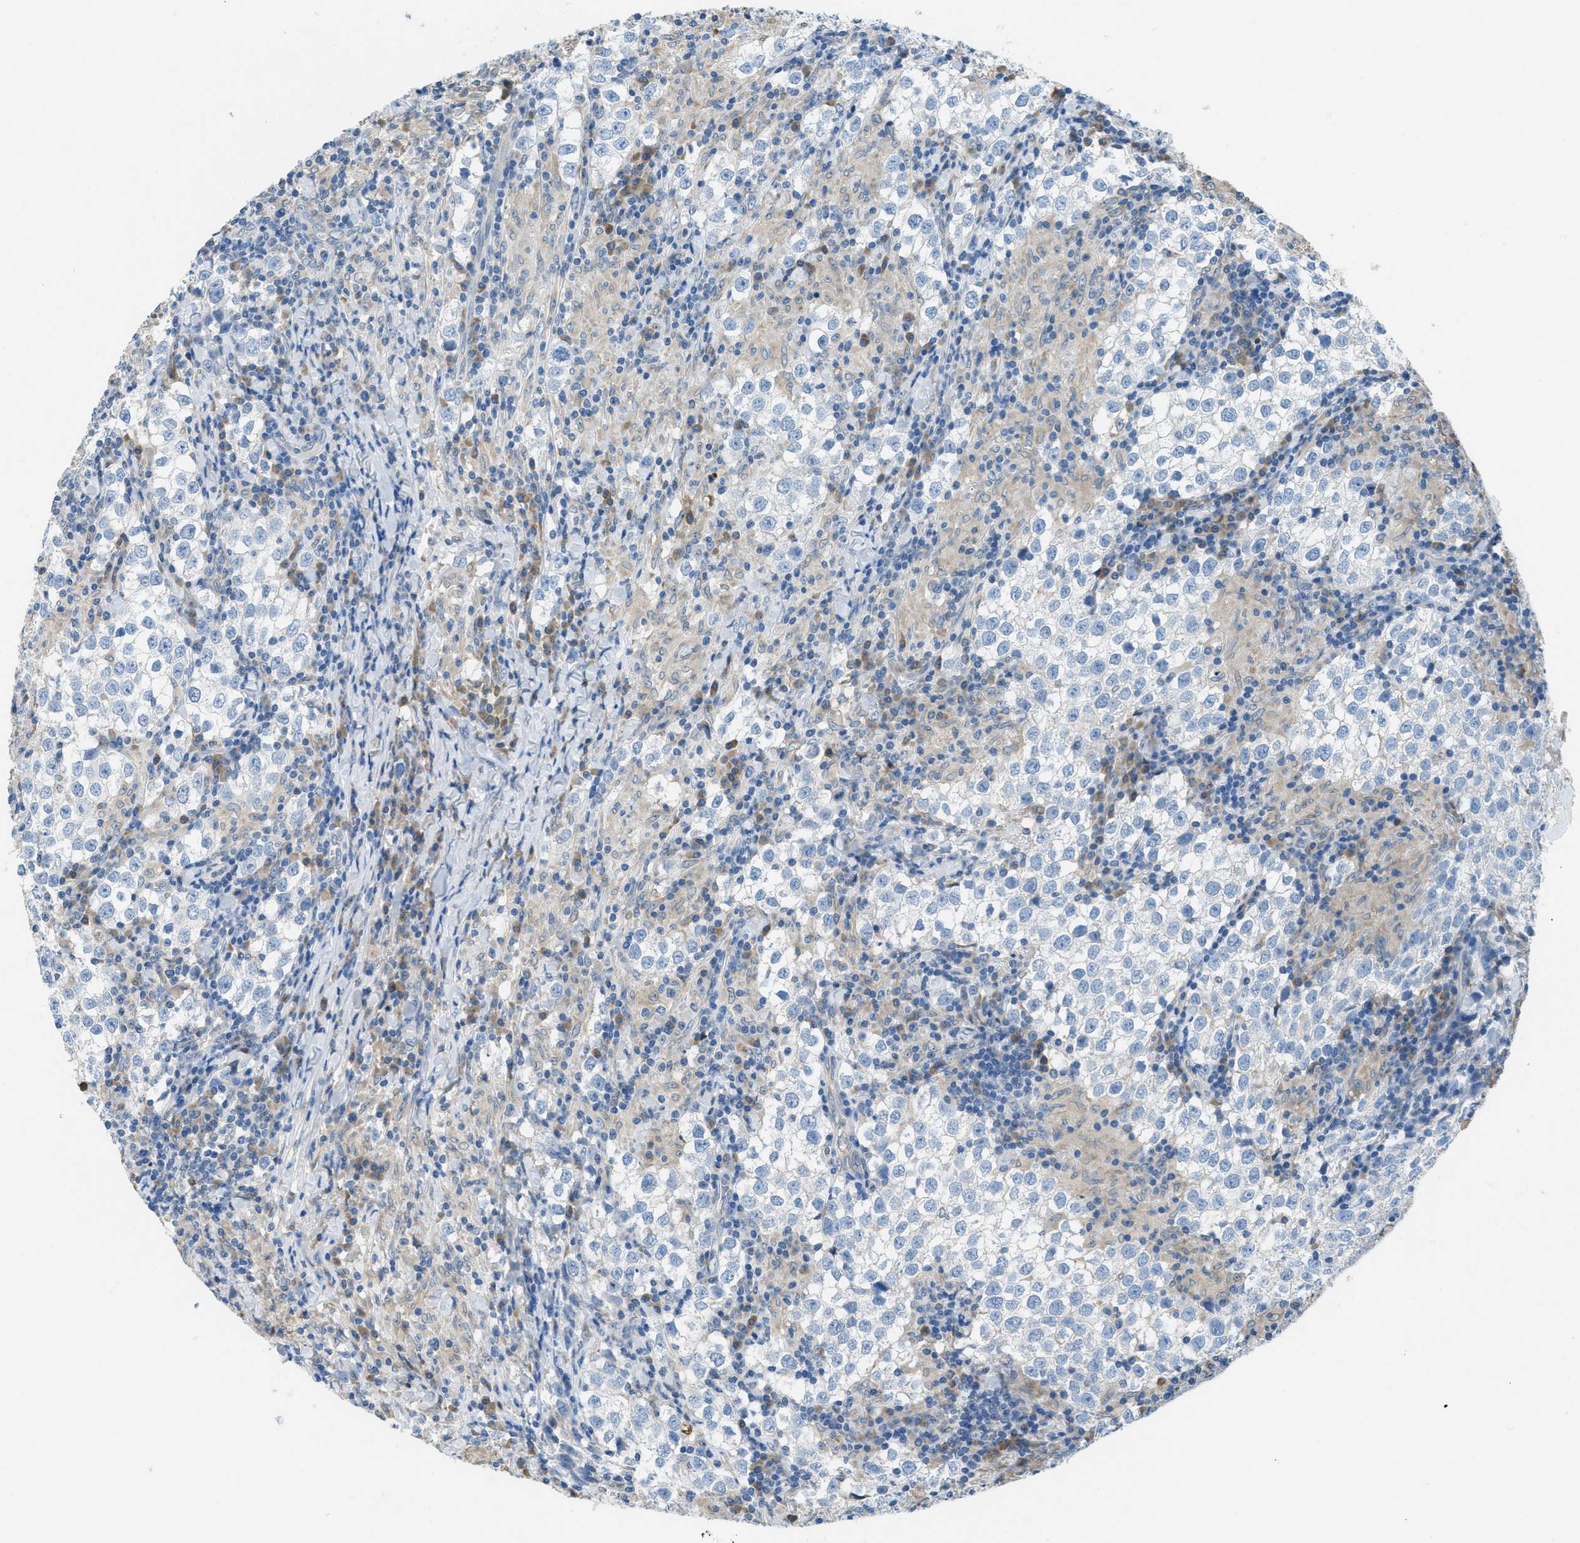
{"staining": {"intensity": "negative", "quantity": "none", "location": "none"}, "tissue": "testis cancer", "cell_type": "Tumor cells", "image_type": "cancer", "snomed": [{"axis": "morphology", "description": "Seminoma, NOS"}, {"axis": "morphology", "description": "Carcinoma, Embryonal, NOS"}, {"axis": "topography", "description": "Testis"}], "caption": "Immunohistochemistry (IHC) of testis embryonal carcinoma shows no staining in tumor cells.", "gene": "MPDU1", "patient": {"sex": "male", "age": 36}}